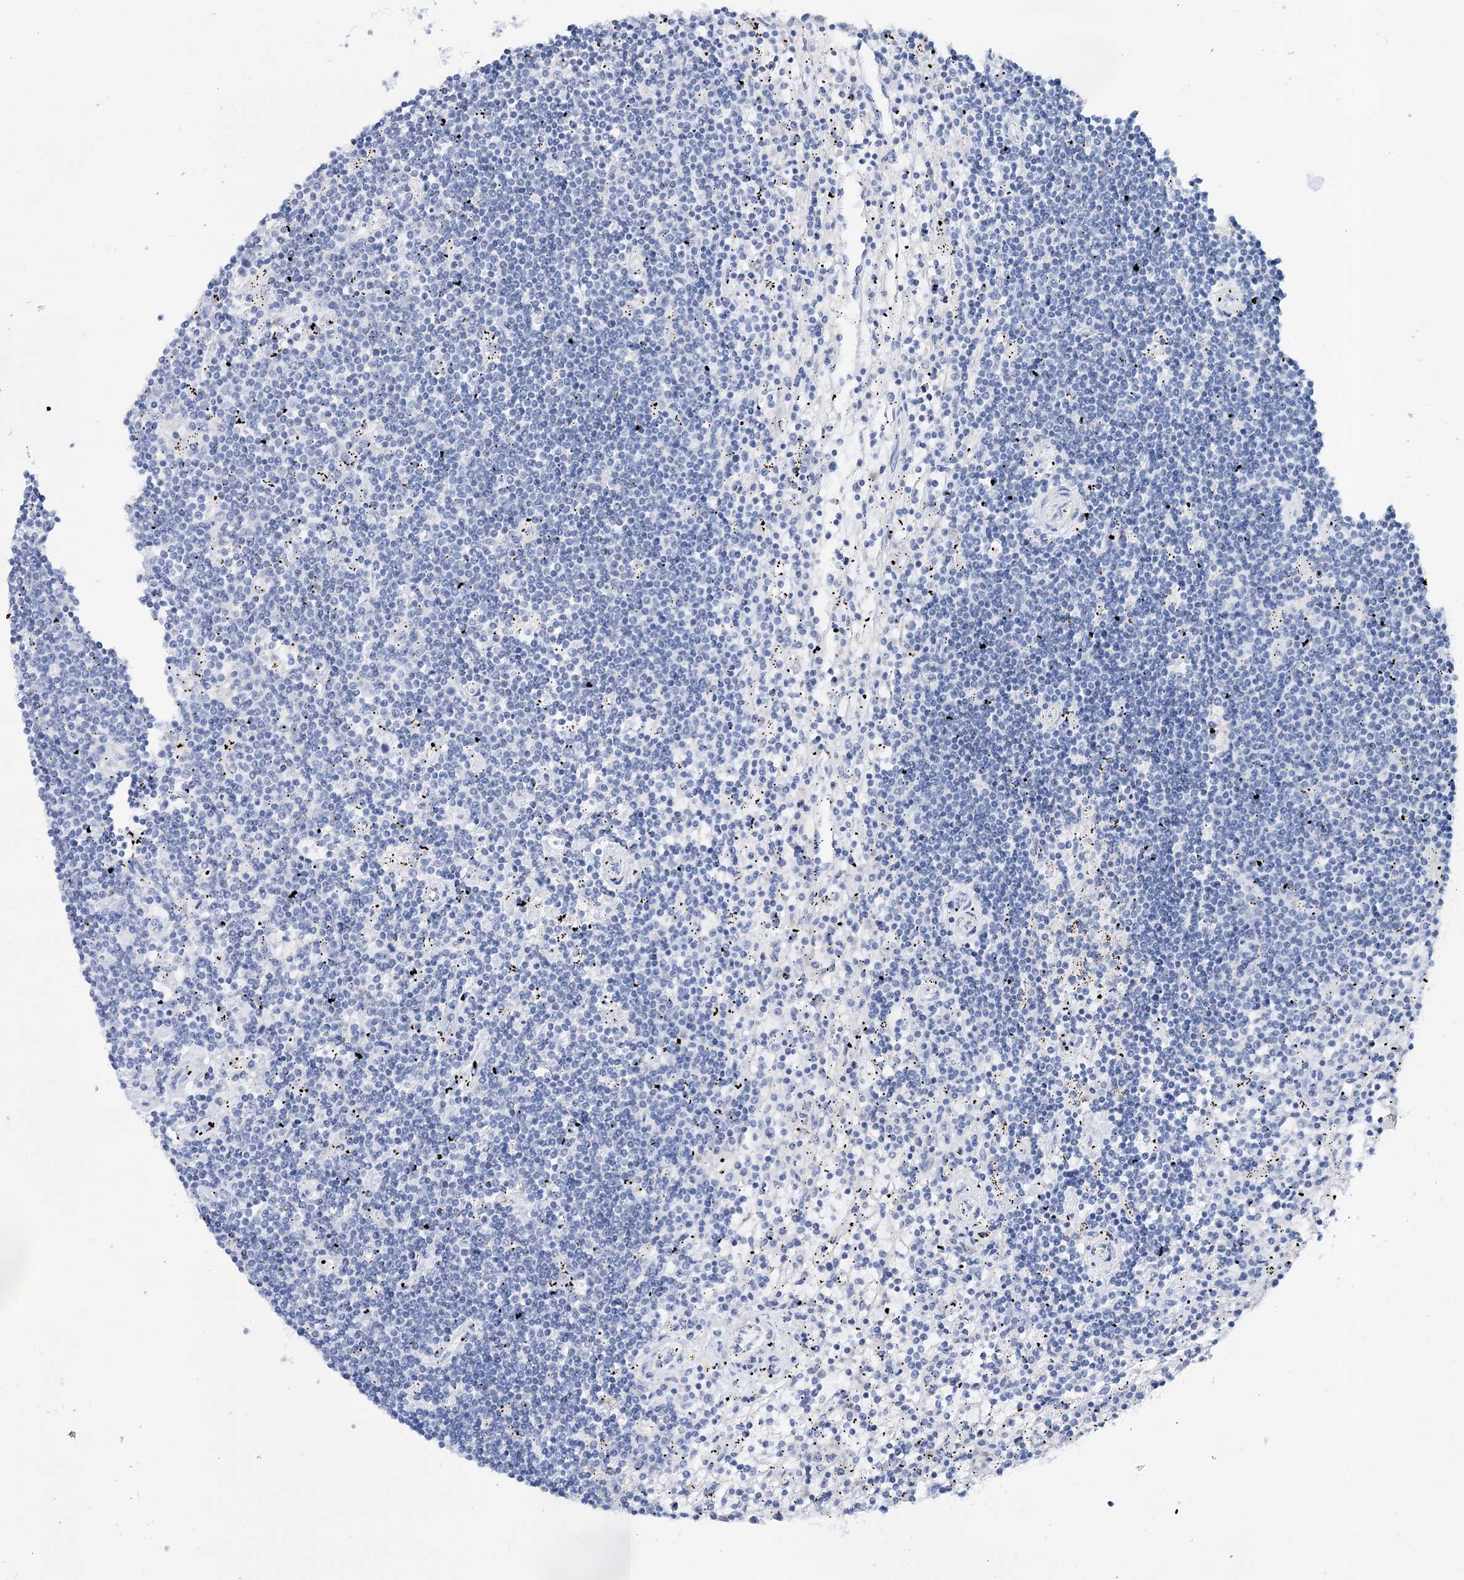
{"staining": {"intensity": "negative", "quantity": "none", "location": "none"}, "tissue": "lymphoma", "cell_type": "Tumor cells", "image_type": "cancer", "snomed": [{"axis": "morphology", "description": "Malignant lymphoma, non-Hodgkin's type, Low grade"}, {"axis": "topography", "description": "Spleen"}], "caption": "Tumor cells show no significant positivity in malignant lymphoma, non-Hodgkin's type (low-grade).", "gene": "CEACAM8", "patient": {"sex": "male", "age": 76}}